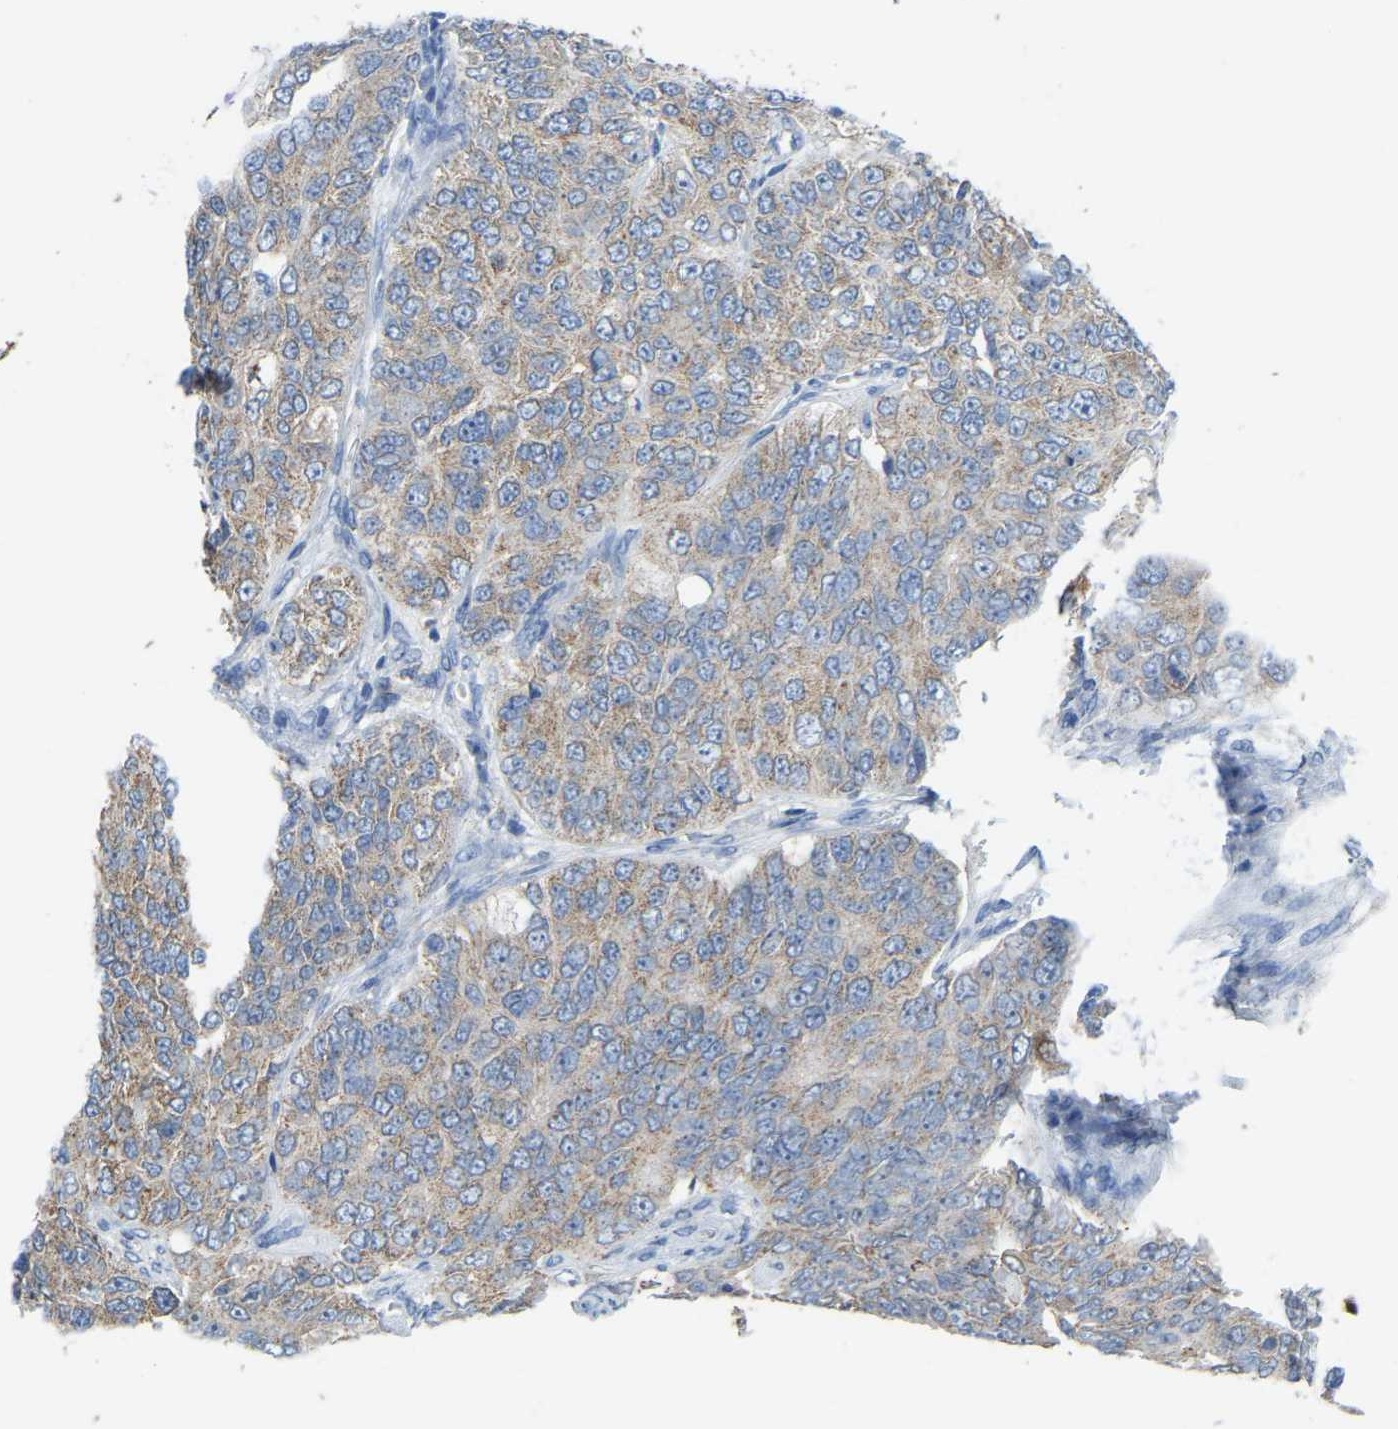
{"staining": {"intensity": "weak", "quantity": ">75%", "location": "cytoplasmic/membranous"}, "tissue": "ovarian cancer", "cell_type": "Tumor cells", "image_type": "cancer", "snomed": [{"axis": "morphology", "description": "Carcinoma, endometroid"}, {"axis": "topography", "description": "Ovary"}], "caption": "An immunohistochemistry (IHC) micrograph of neoplastic tissue is shown. Protein staining in brown highlights weak cytoplasmic/membranous positivity in ovarian cancer within tumor cells.", "gene": "SERPINB5", "patient": {"sex": "female", "age": 51}}